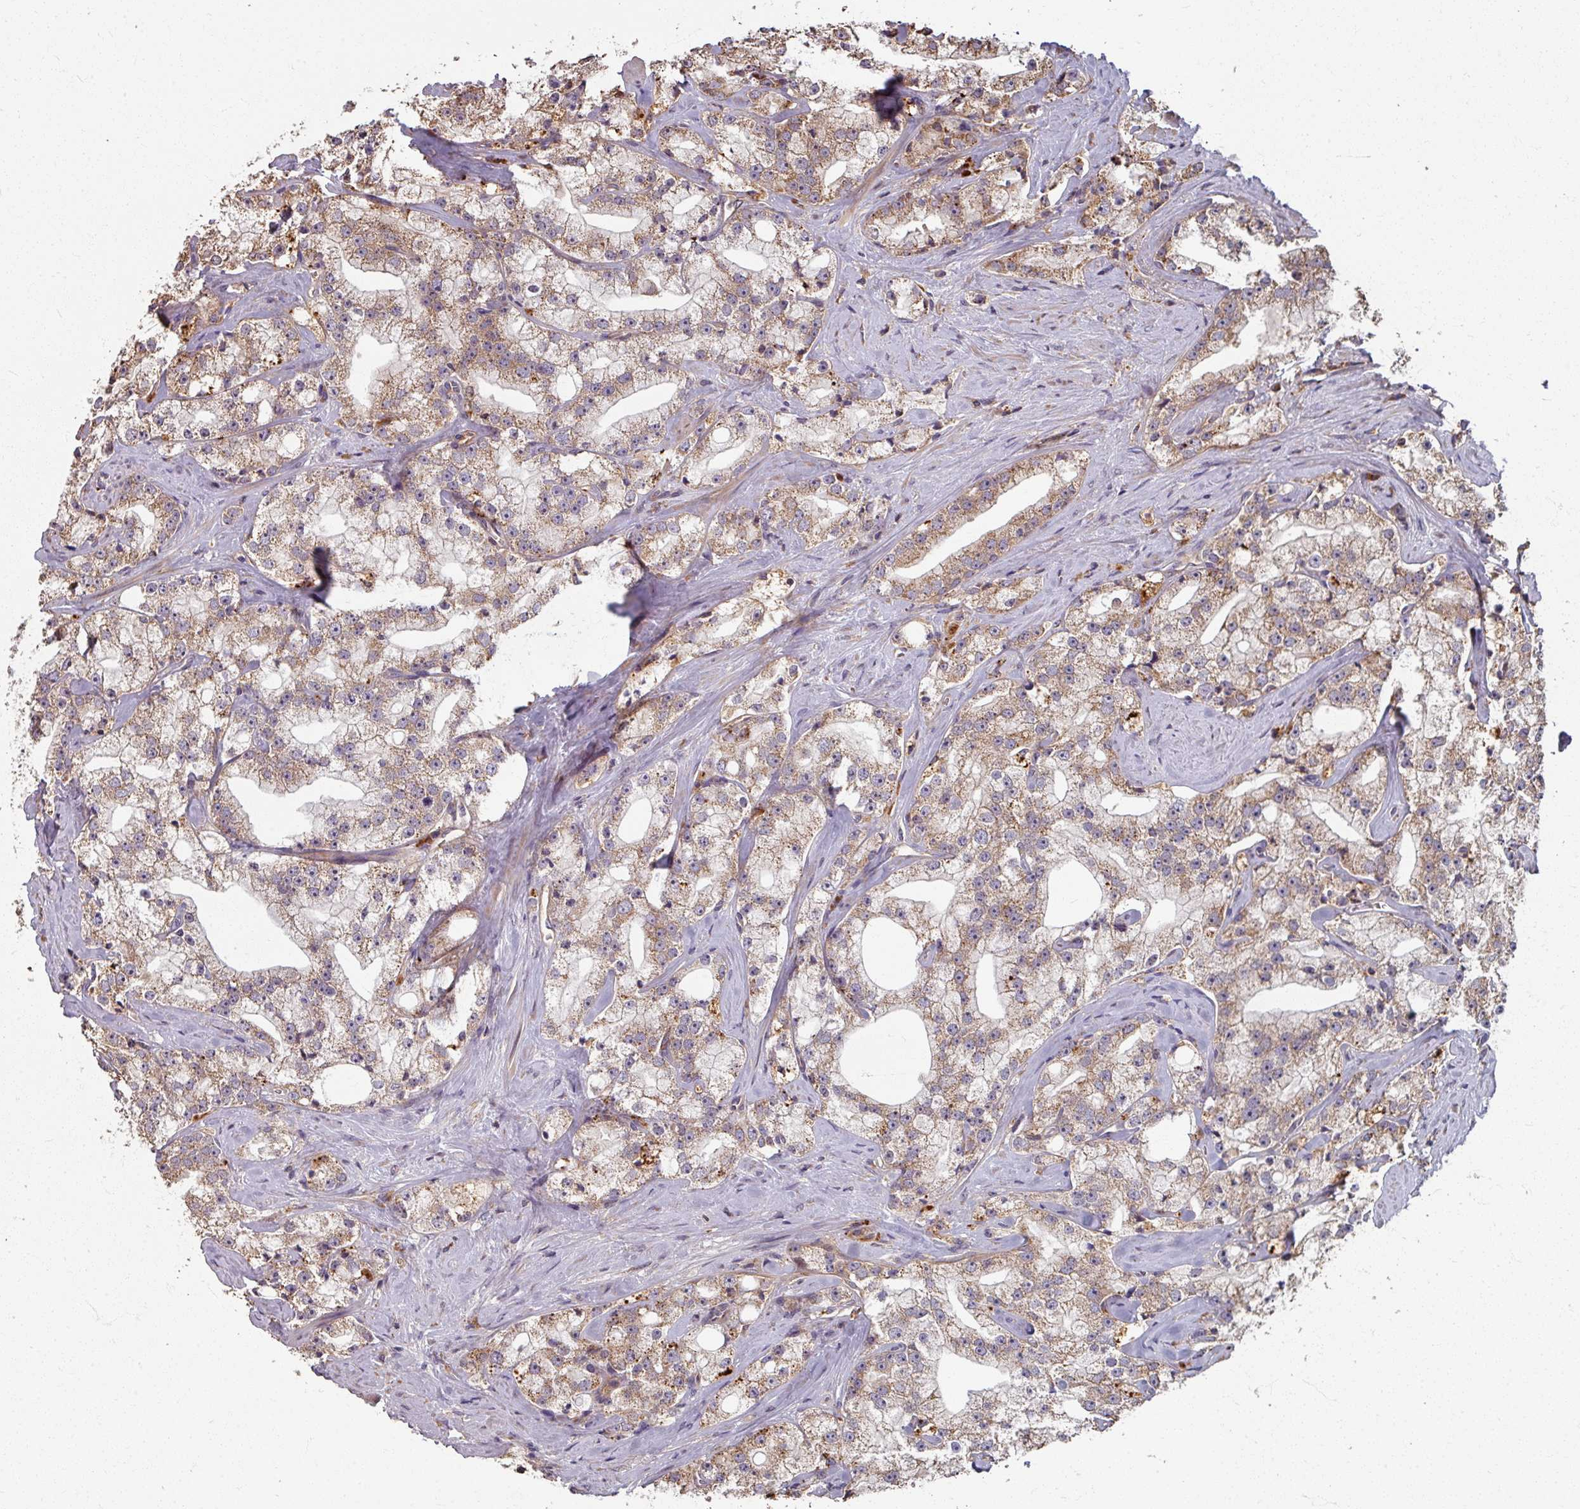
{"staining": {"intensity": "moderate", "quantity": ">75%", "location": "cytoplasmic/membranous"}, "tissue": "prostate cancer", "cell_type": "Tumor cells", "image_type": "cancer", "snomed": [{"axis": "morphology", "description": "Adenocarcinoma, High grade"}, {"axis": "topography", "description": "Prostate"}], "caption": "This image shows immunohistochemistry (IHC) staining of prostate cancer, with medium moderate cytoplasmic/membranous expression in about >75% of tumor cells.", "gene": "CCDC68", "patient": {"sex": "male", "age": 64}}